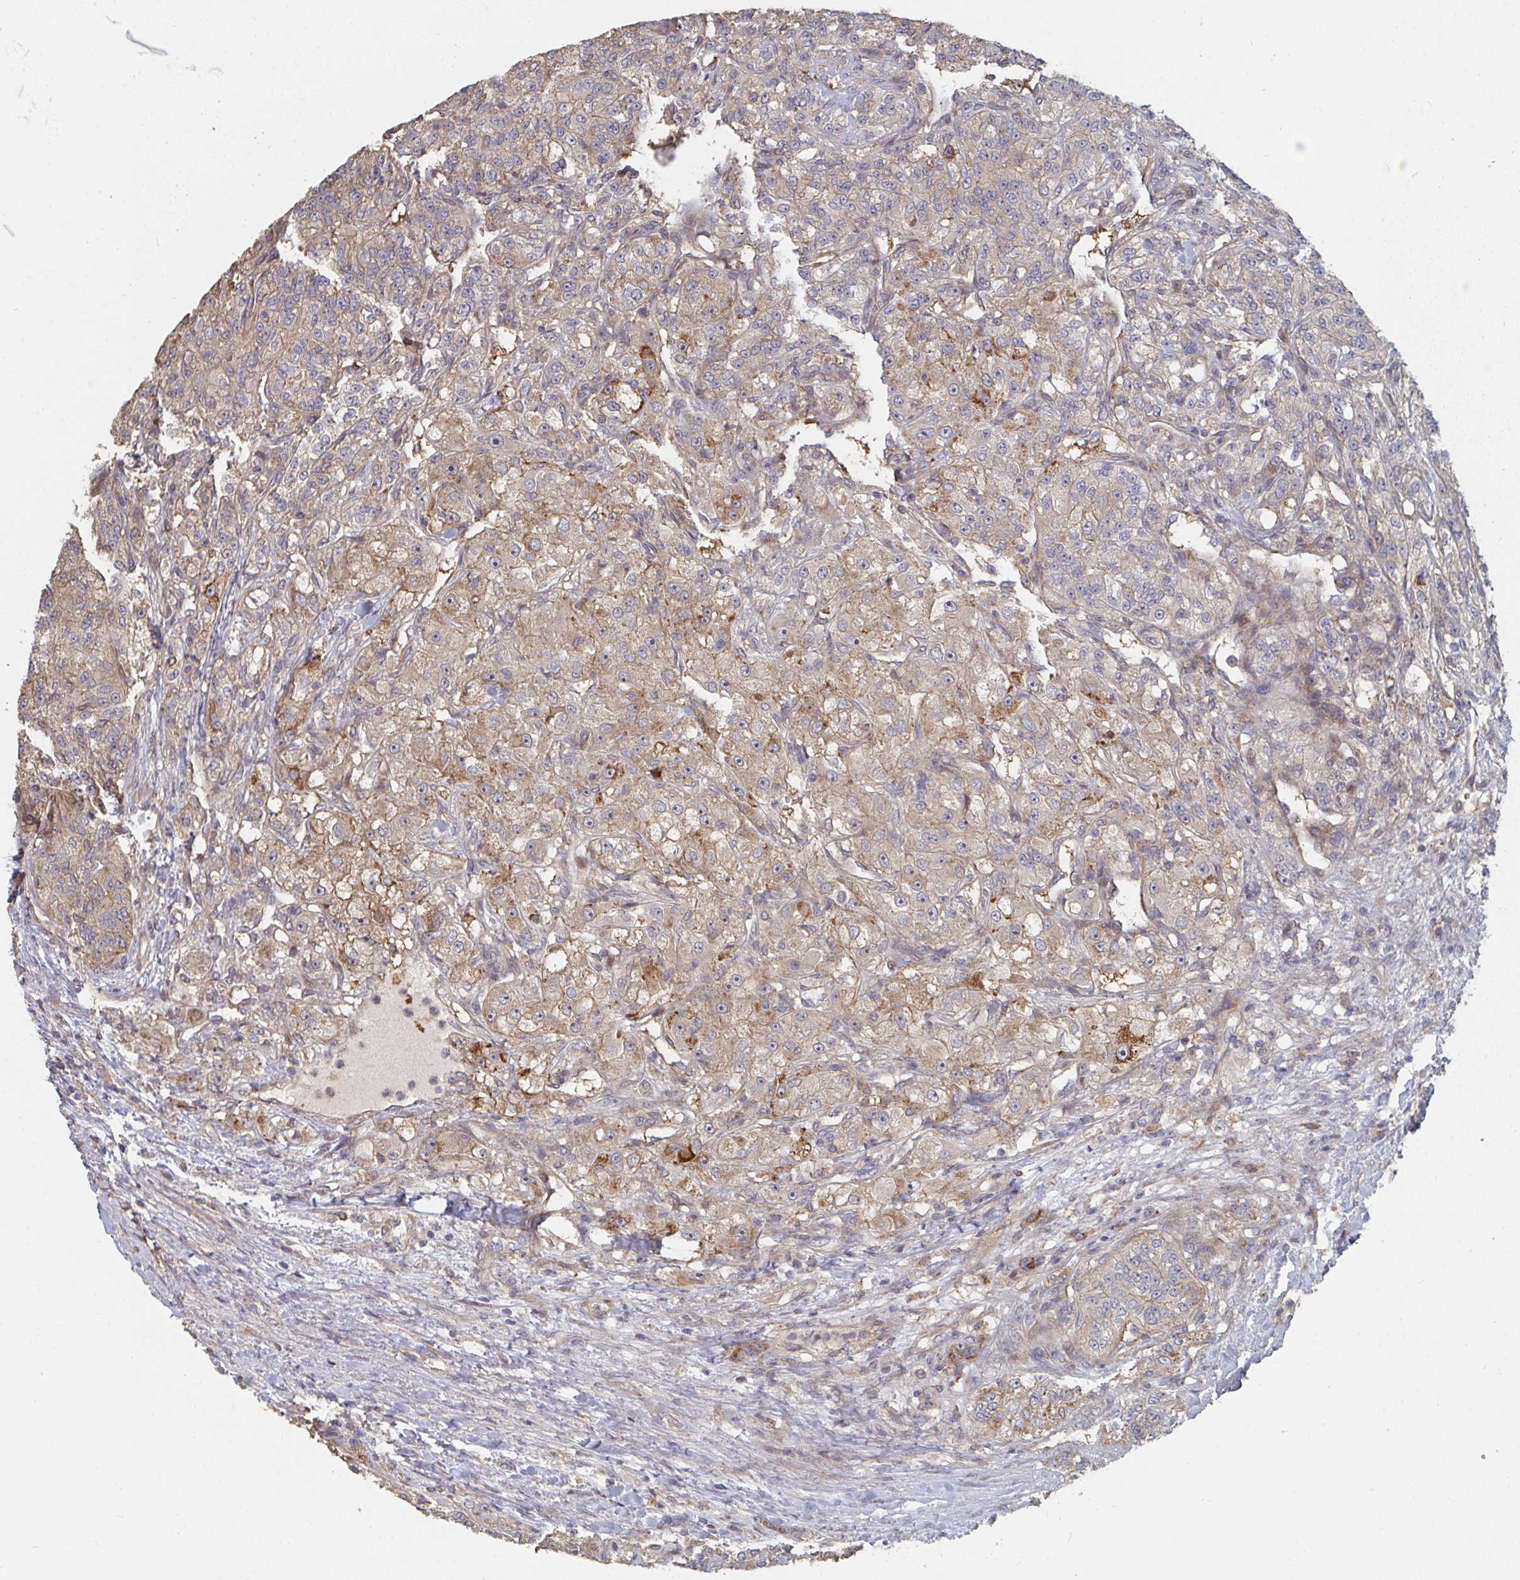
{"staining": {"intensity": "weak", "quantity": ">75%", "location": "cytoplasmic/membranous"}, "tissue": "renal cancer", "cell_type": "Tumor cells", "image_type": "cancer", "snomed": [{"axis": "morphology", "description": "Adenocarcinoma, NOS"}, {"axis": "topography", "description": "Kidney"}], "caption": "Tumor cells reveal low levels of weak cytoplasmic/membranous staining in about >75% of cells in human renal cancer. (DAB IHC, brown staining for protein, blue staining for nuclei).", "gene": "PTEN", "patient": {"sex": "female", "age": 63}}